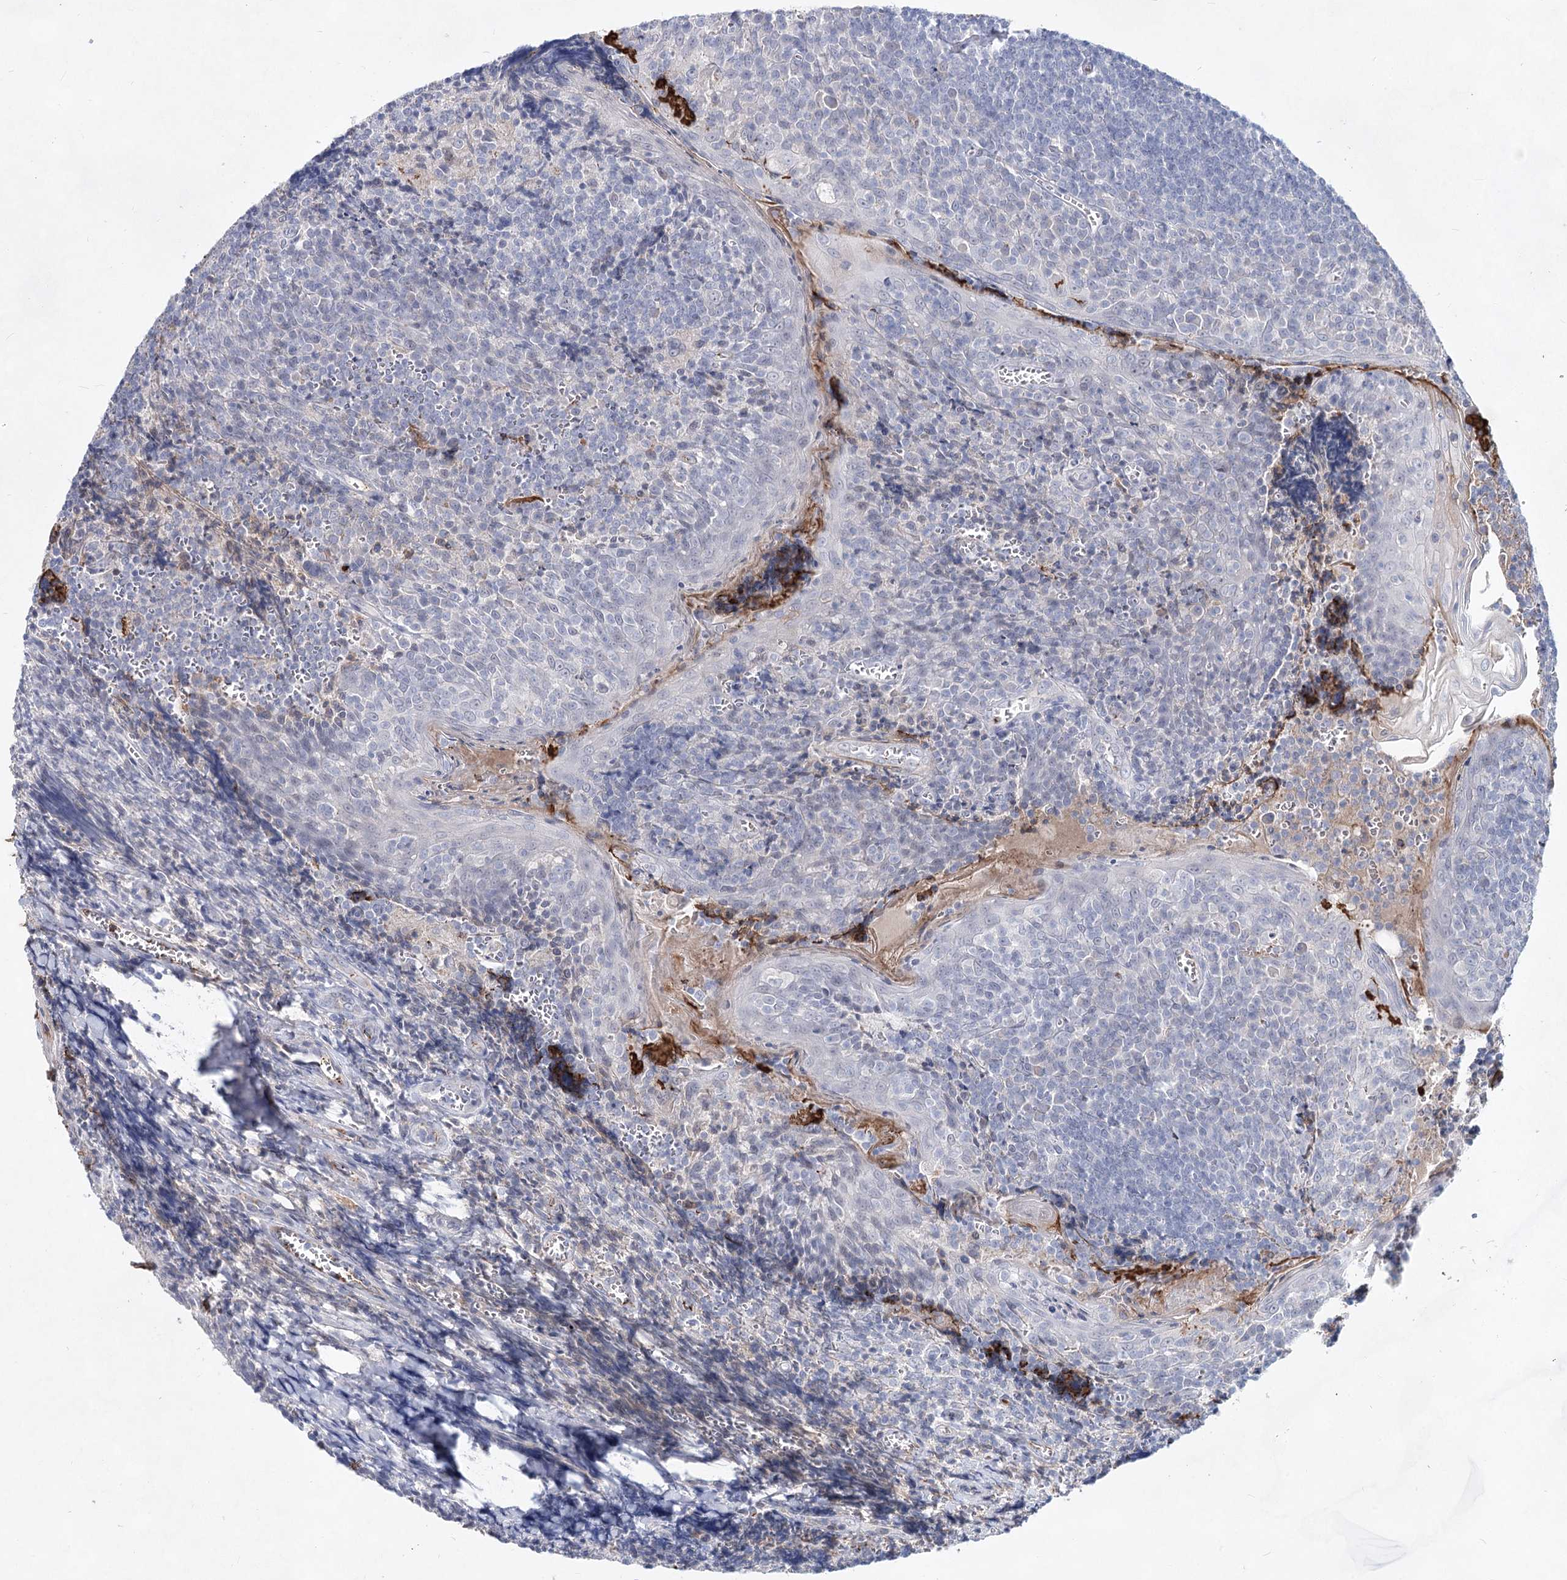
{"staining": {"intensity": "negative", "quantity": "none", "location": "none"}, "tissue": "tonsil", "cell_type": "Germinal center cells", "image_type": "normal", "snomed": [{"axis": "morphology", "description": "Normal tissue, NOS"}, {"axis": "topography", "description": "Tonsil"}], "caption": "Protein analysis of unremarkable tonsil displays no significant staining in germinal center cells. Nuclei are stained in blue.", "gene": "TASOR2", "patient": {"sex": "male", "age": 27}}